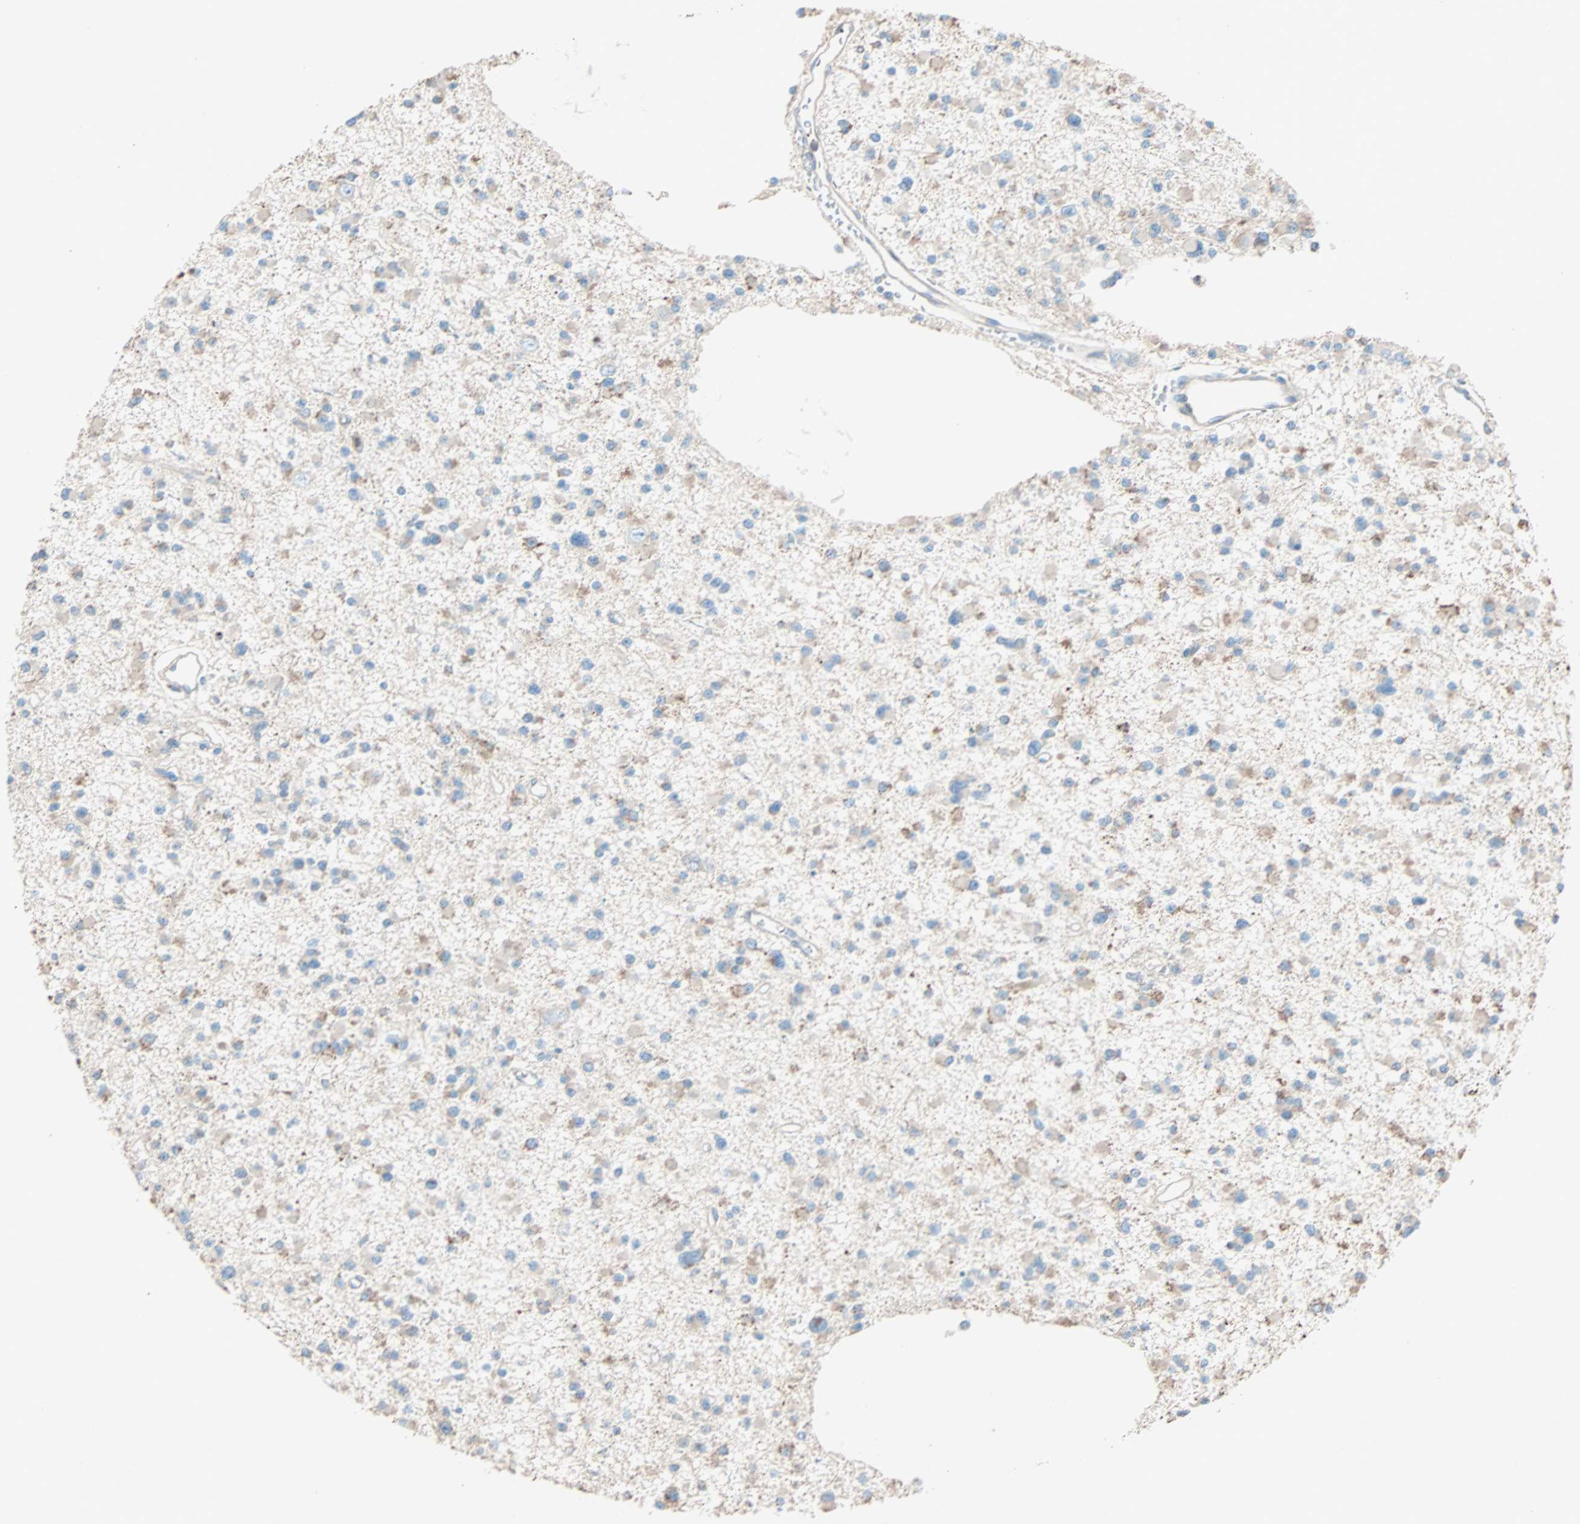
{"staining": {"intensity": "weak", "quantity": ">75%", "location": "cytoplasmic/membranous"}, "tissue": "glioma", "cell_type": "Tumor cells", "image_type": "cancer", "snomed": [{"axis": "morphology", "description": "Glioma, malignant, Low grade"}, {"axis": "topography", "description": "Brain"}], "caption": "This micrograph demonstrates malignant glioma (low-grade) stained with IHC to label a protein in brown. The cytoplasmic/membranous of tumor cells show weak positivity for the protein. Nuclei are counter-stained blue.", "gene": "LY6G6F", "patient": {"sex": "female", "age": 22}}